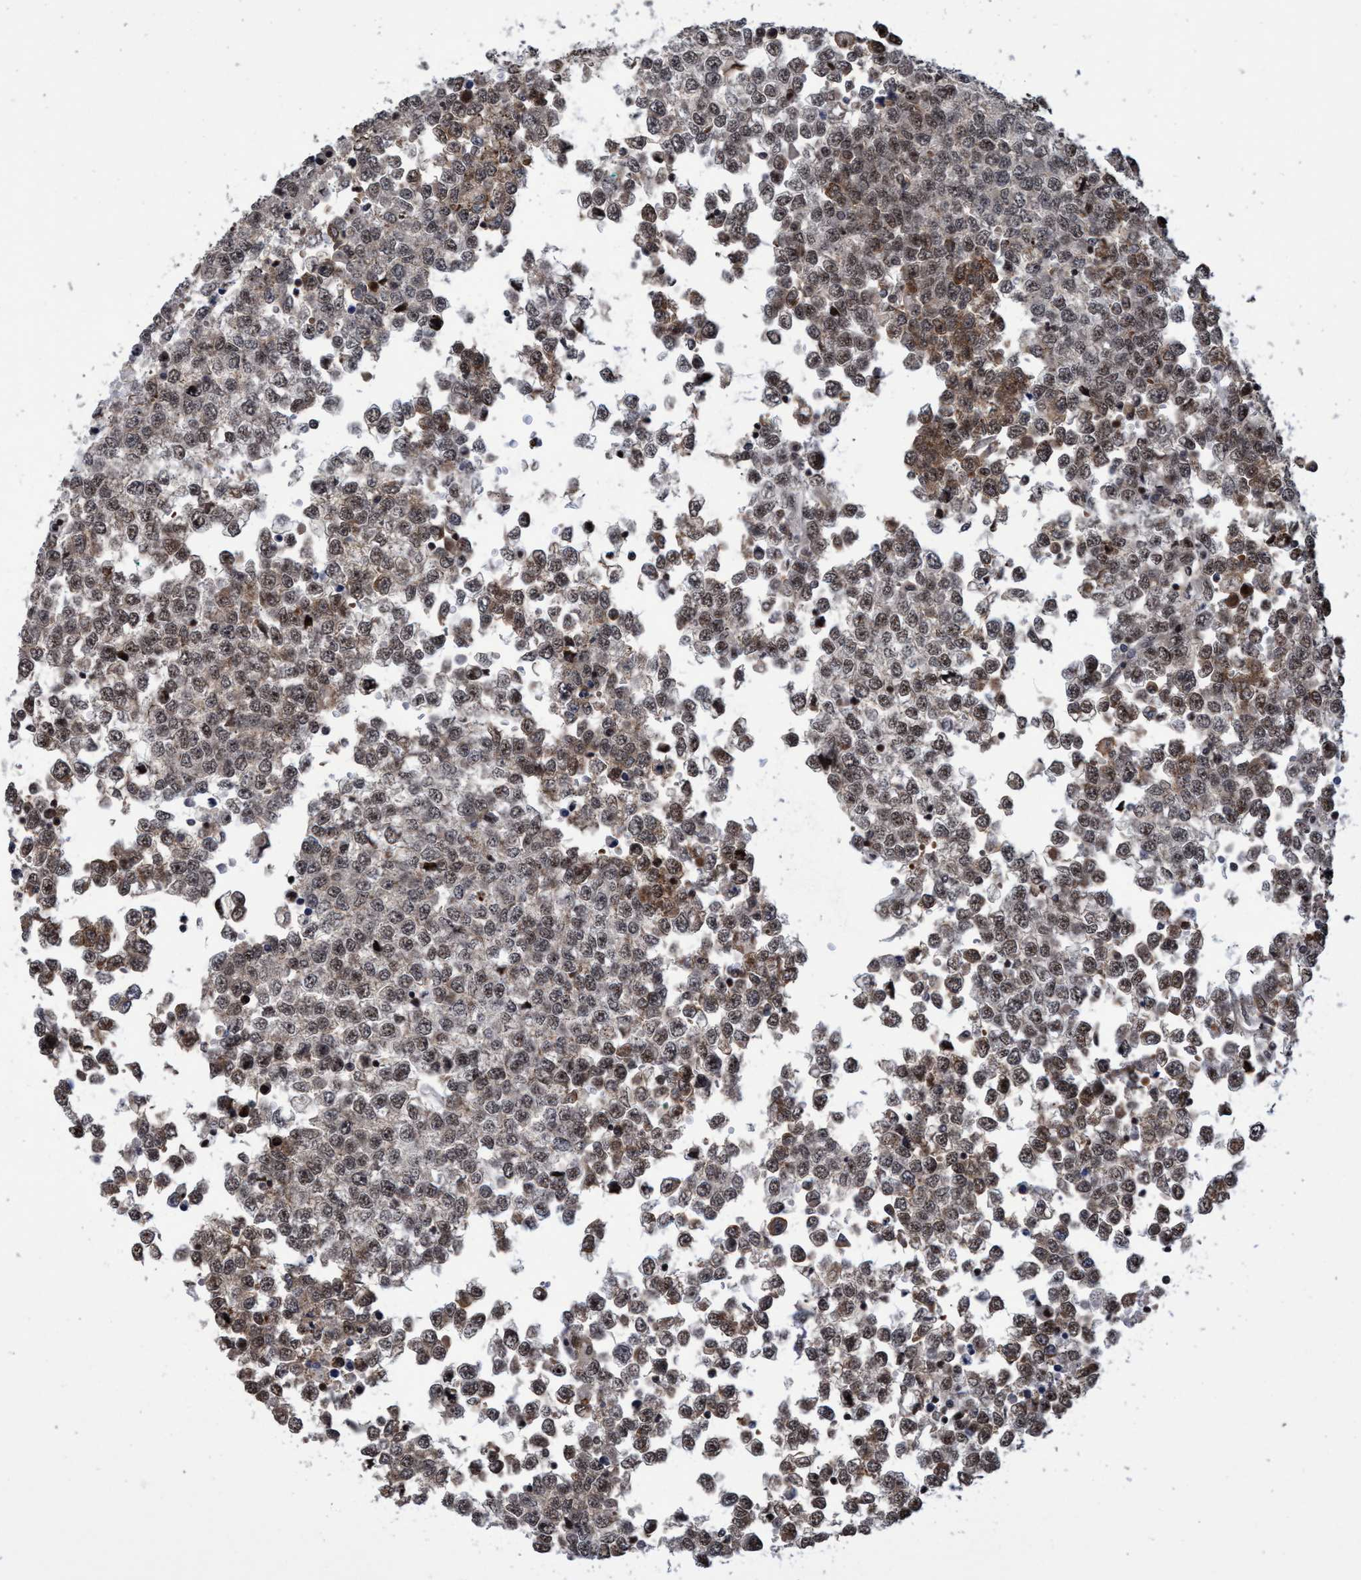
{"staining": {"intensity": "moderate", "quantity": ">75%", "location": "nuclear"}, "tissue": "testis cancer", "cell_type": "Tumor cells", "image_type": "cancer", "snomed": [{"axis": "morphology", "description": "Seminoma, NOS"}, {"axis": "topography", "description": "Testis"}], "caption": "Immunohistochemistry histopathology image of neoplastic tissue: seminoma (testis) stained using immunohistochemistry (IHC) reveals medium levels of moderate protein expression localized specifically in the nuclear of tumor cells, appearing as a nuclear brown color.", "gene": "GTF2F1", "patient": {"sex": "male", "age": 65}}